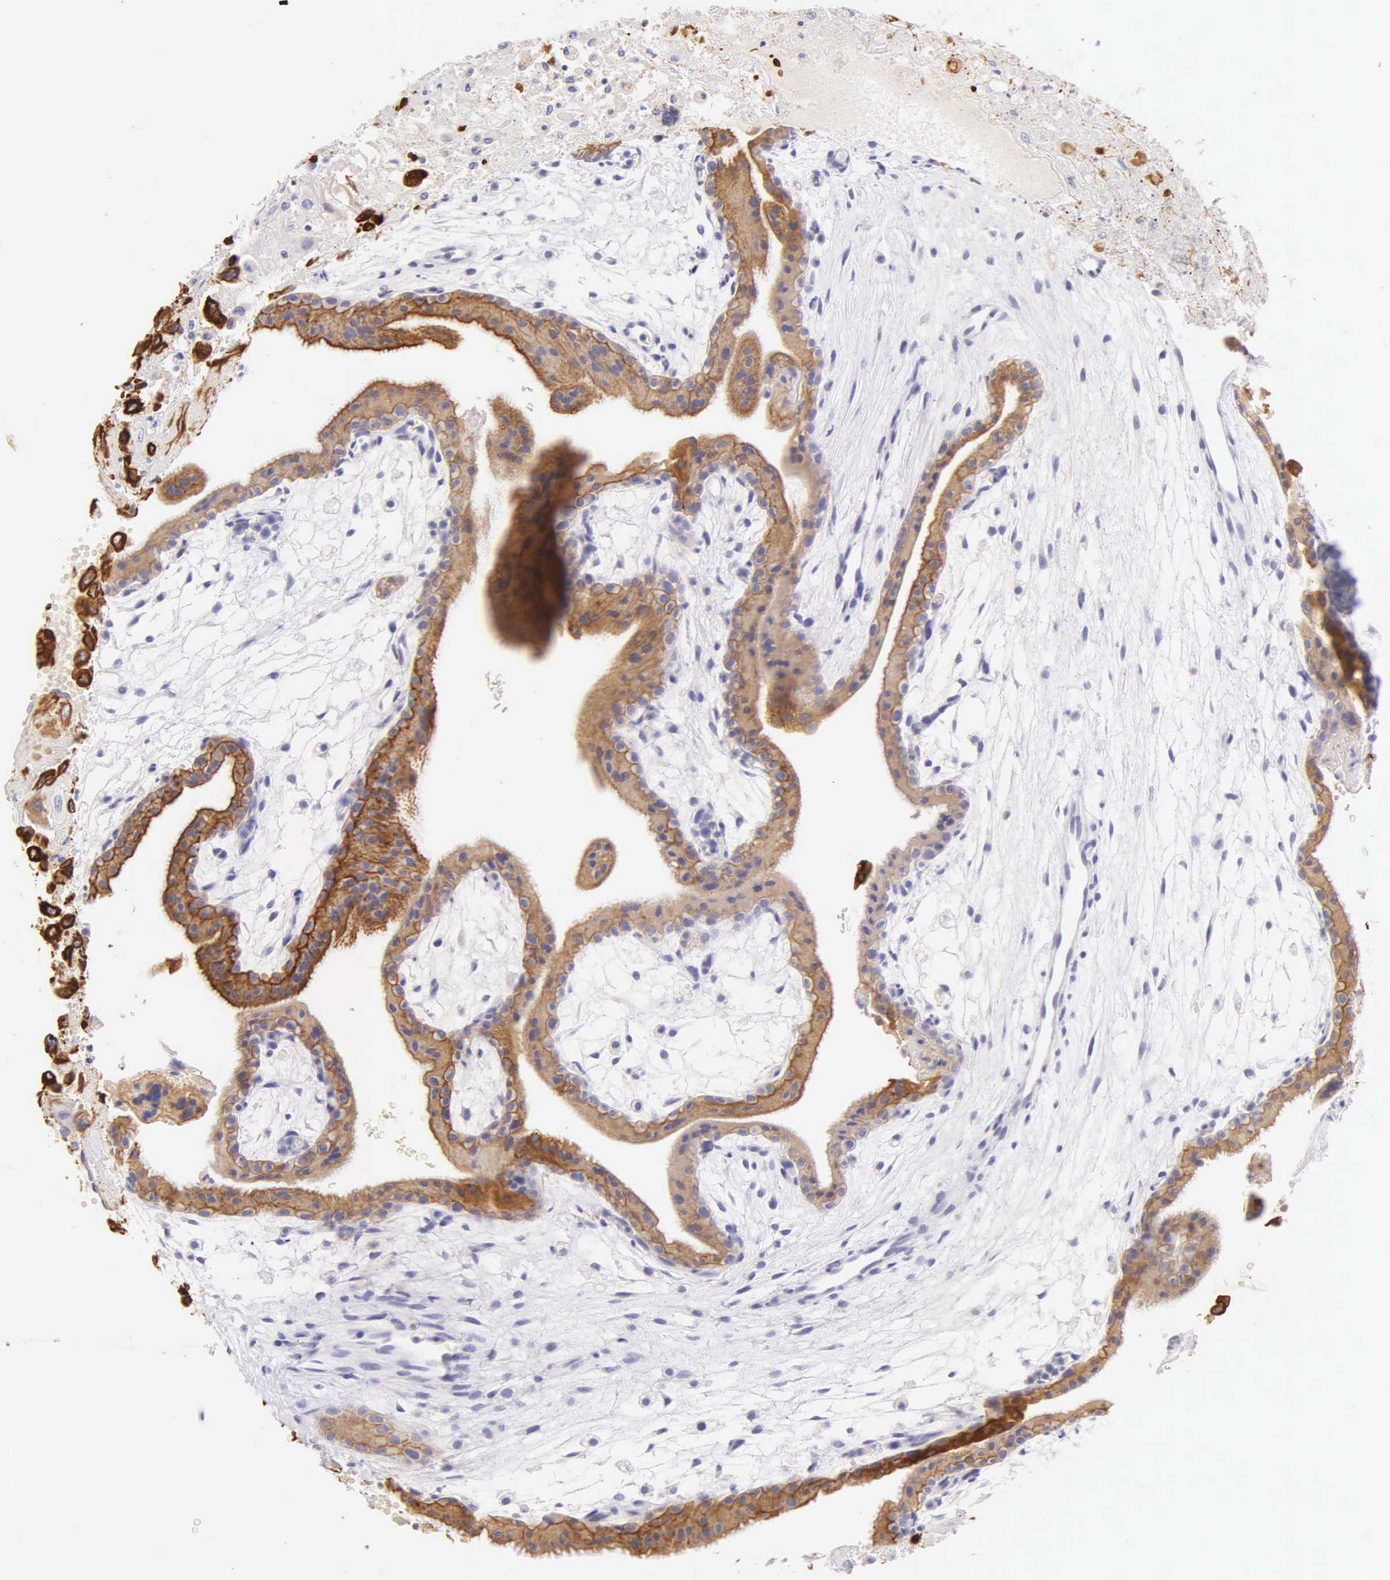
{"staining": {"intensity": "negative", "quantity": "none", "location": "none"}, "tissue": "placenta", "cell_type": "Decidual cells", "image_type": "normal", "snomed": [{"axis": "morphology", "description": "Normal tissue, NOS"}, {"axis": "topography", "description": "Placenta"}], "caption": "DAB (3,3'-diaminobenzidine) immunohistochemical staining of unremarkable placenta exhibits no significant positivity in decidual cells.", "gene": "KRT14", "patient": {"sex": "female", "age": 35}}